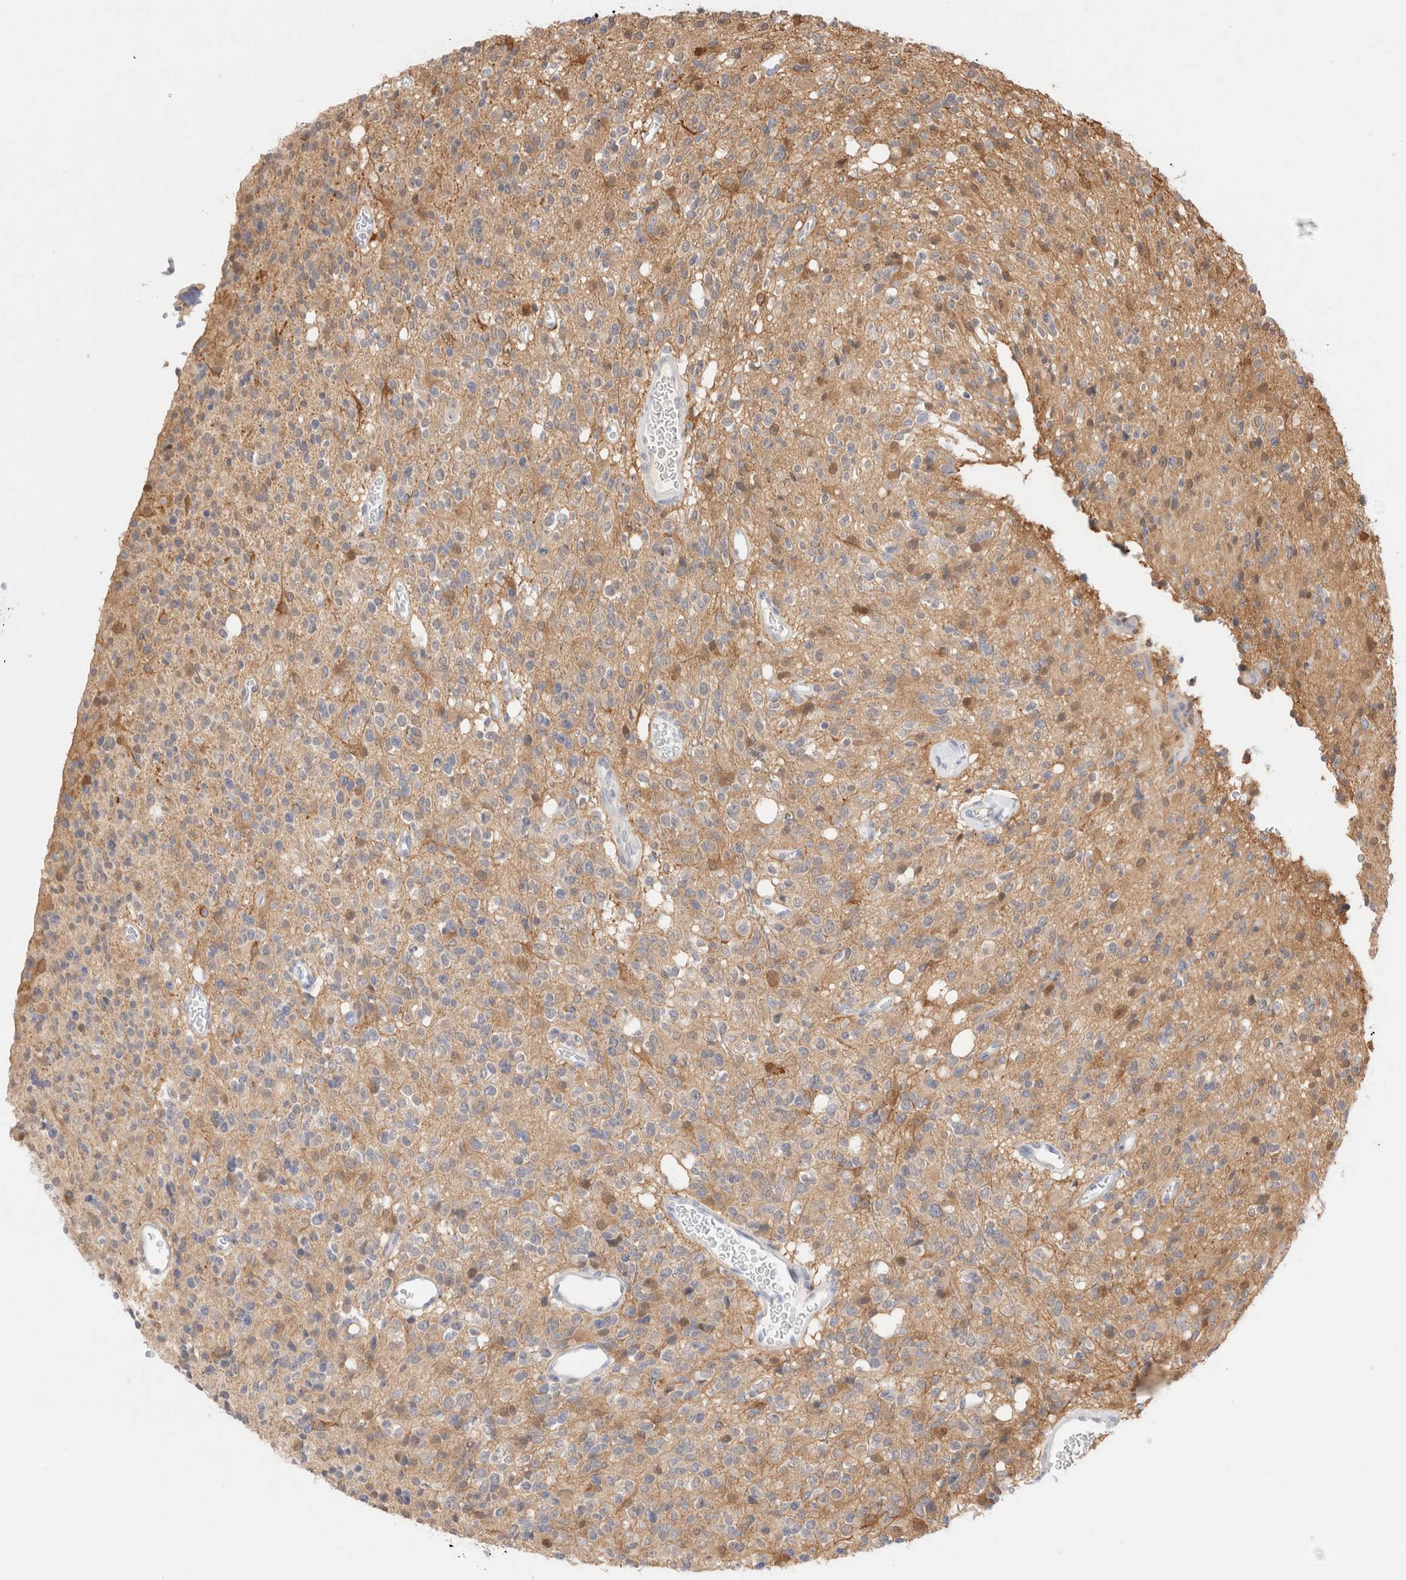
{"staining": {"intensity": "weak", "quantity": ">75%", "location": "cytoplasmic/membranous,nuclear"}, "tissue": "glioma", "cell_type": "Tumor cells", "image_type": "cancer", "snomed": [{"axis": "morphology", "description": "Glioma, malignant, High grade"}, {"axis": "topography", "description": "Brain"}], "caption": "Immunohistochemical staining of human glioma demonstrates low levels of weak cytoplasmic/membranous and nuclear protein positivity in about >75% of tumor cells.", "gene": "STARD10", "patient": {"sex": "male", "age": 34}}